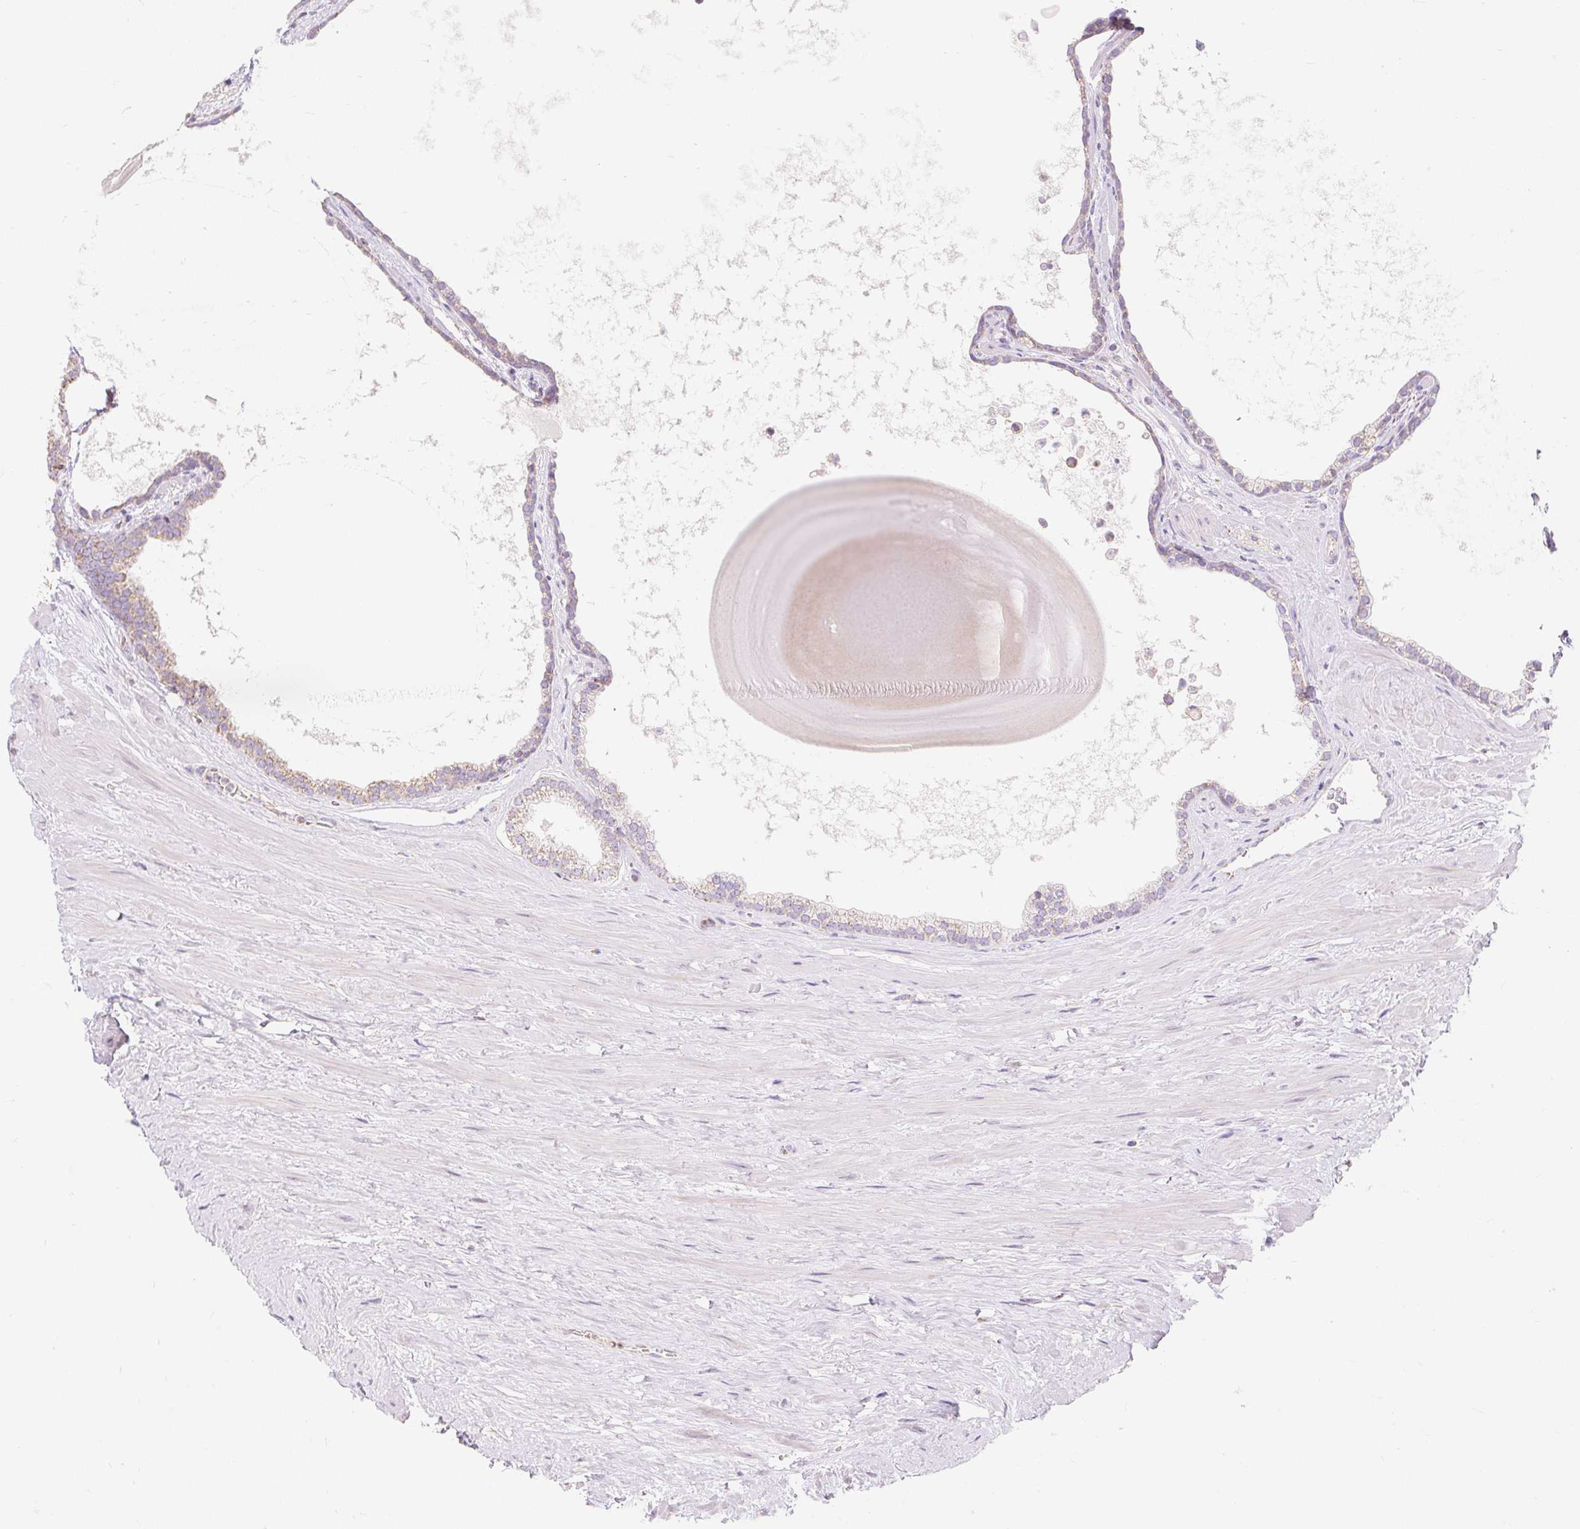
{"staining": {"intensity": "weak", "quantity": "25%-75%", "location": "cytoplasmic/membranous"}, "tissue": "prostate", "cell_type": "Glandular cells", "image_type": "normal", "snomed": [{"axis": "morphology", "description": "Normal tissue, NOS"}, {"axis": "topography", "description": "Prostate"}], "caption": "Protein expression analysis of unremarkable human prostate reveals weak cytoplasmic/membranous positivity in about 25%-75% of glandular cells.", "gene": "DHX35", "patient": {"sex": "male", "age": 48}}